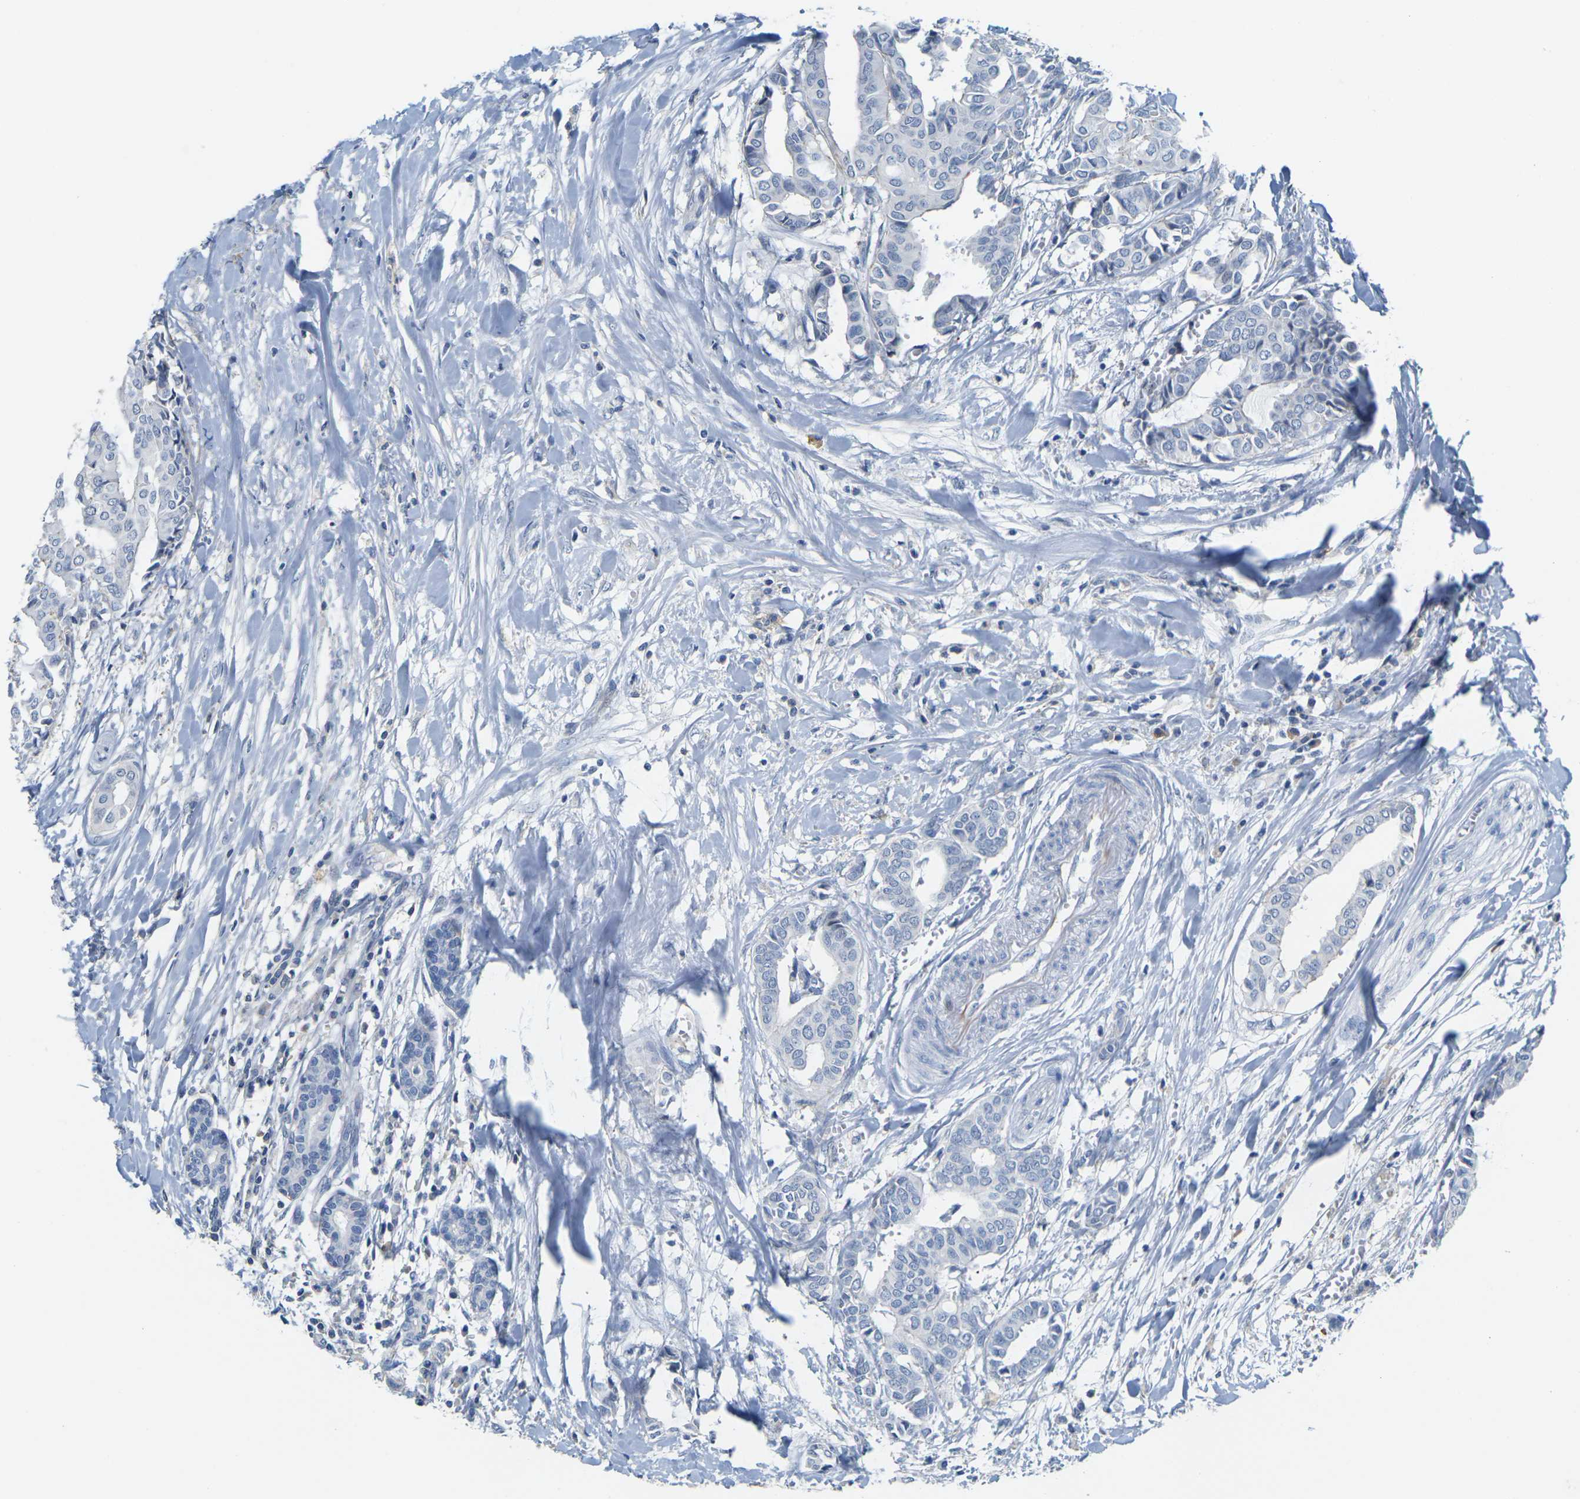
{"staining": {"intensity": "negative", "quantity": "none", "location": "none"}, "tissue": "head and neck cancer", "cell_type": "Tumor cells", "image_type": "cancer", "snomed": [{"axis": "morphology", "description": "Adenocarcinoma, NOS"}, {"axis": "topography", "description": "Salivary gland"}, {"axis": "topography", "description": "Head-Neck"}], "caption": "Photomicrograph shows no protein expression in tumor cells of adenocarcinoma (head and neck) tissue.", "gene": "OTOF", "patient": {"sex": "female", "age": 59}}